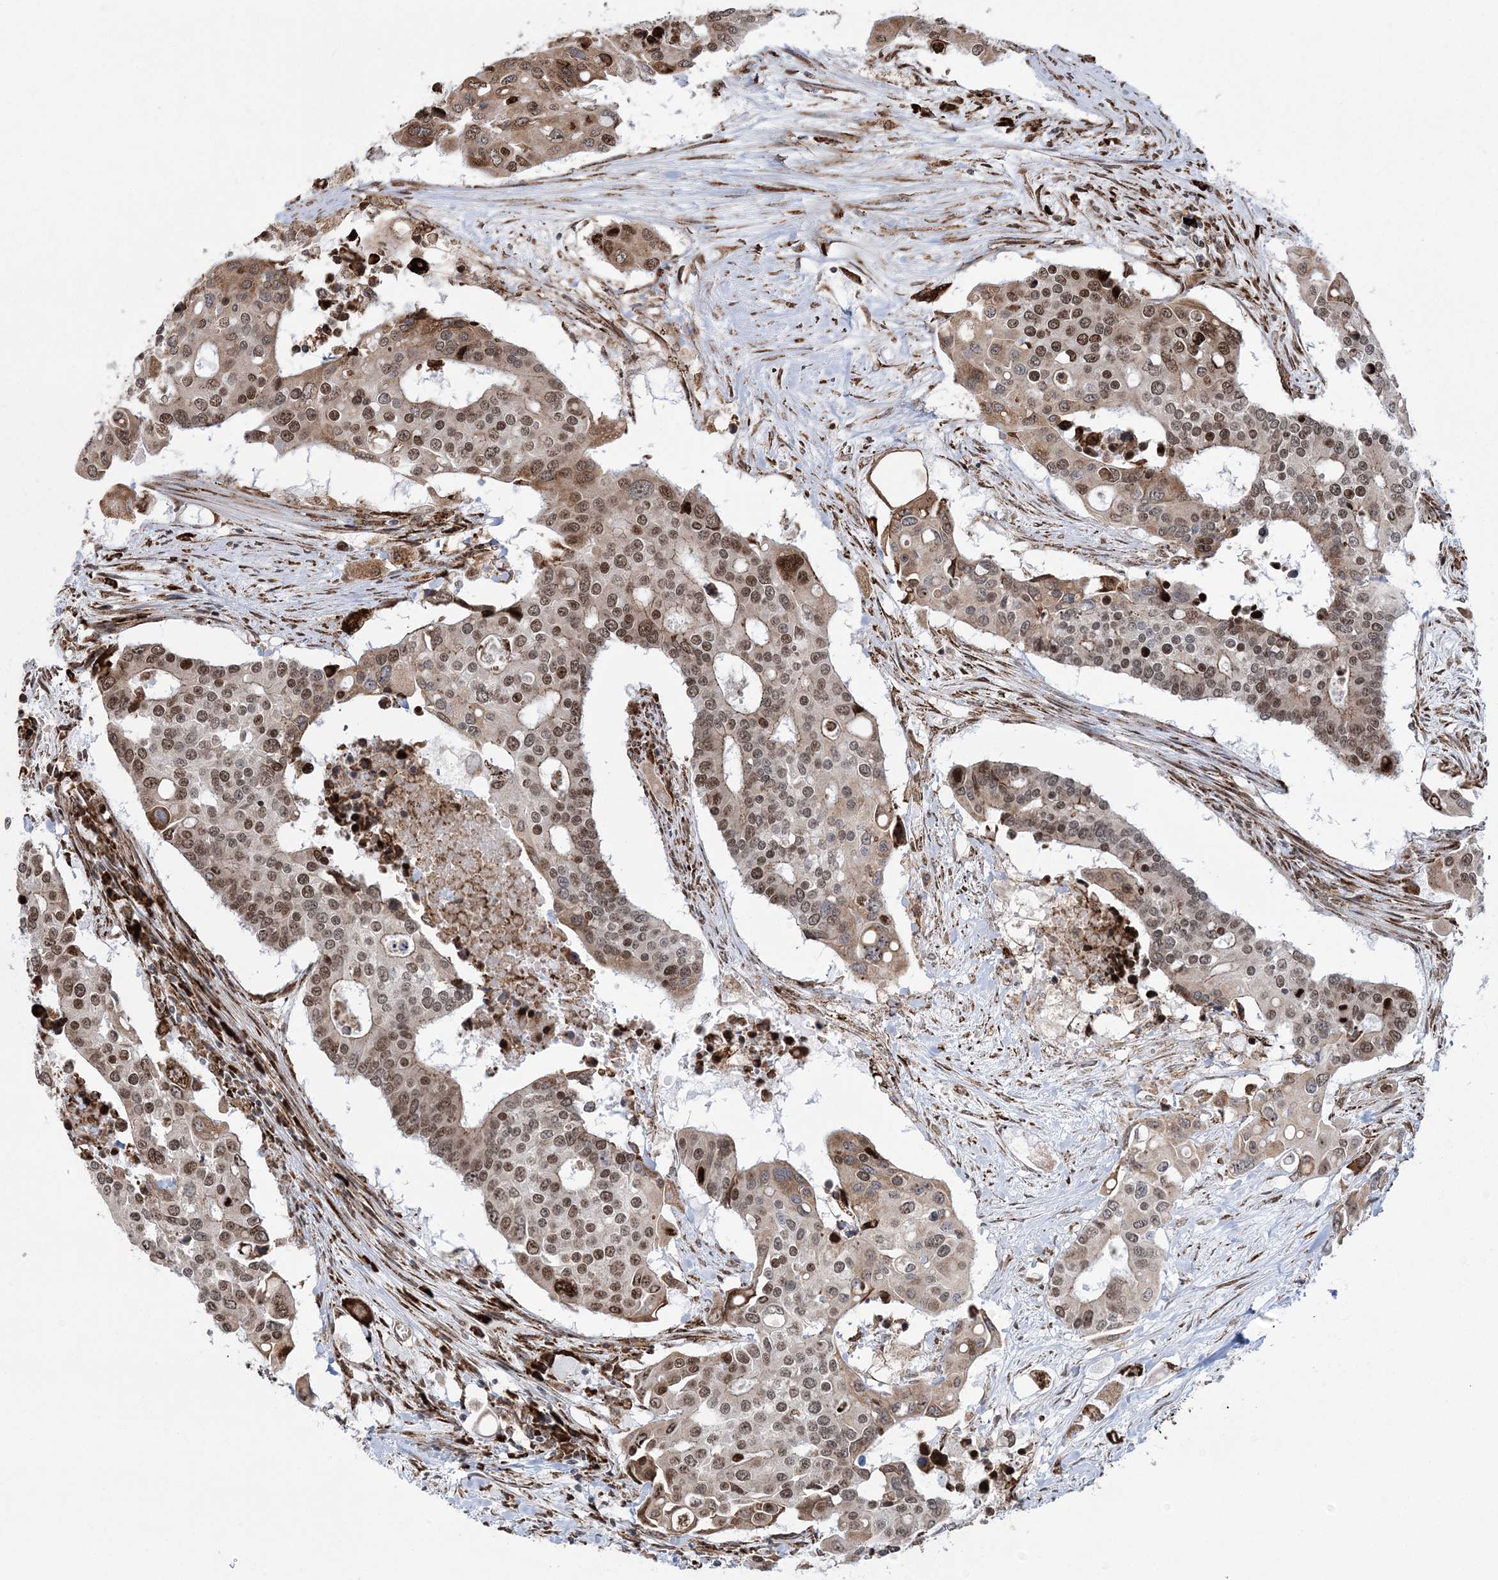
{"staining": {"intensity": "moderate", "quantity": ">75%", "location": "cytoplasmic/membranous,nuclear"}, "tissue": "colorectal cancer", "cell_type": "Tumor cells", "image_type": "cancer", "snomed": [{"axis": "morphology", "description": "Adenocarcinoma, NOS"}, {"axis": "topography", "description": "Colon"}], "caption": "Immunohistochemical staining of human adenocarcinoma (colorectal) shows moderate cytoplasmic/membranous and nuclear protein expression in approximately >75% of tumor cells. The staining was performed using DAB, with brown indicating positive protein expression. Nuclei are stained blue with hematoxylin.", "gene": "EFCAB12", "patient": {"sex": "male", "age": 77}}